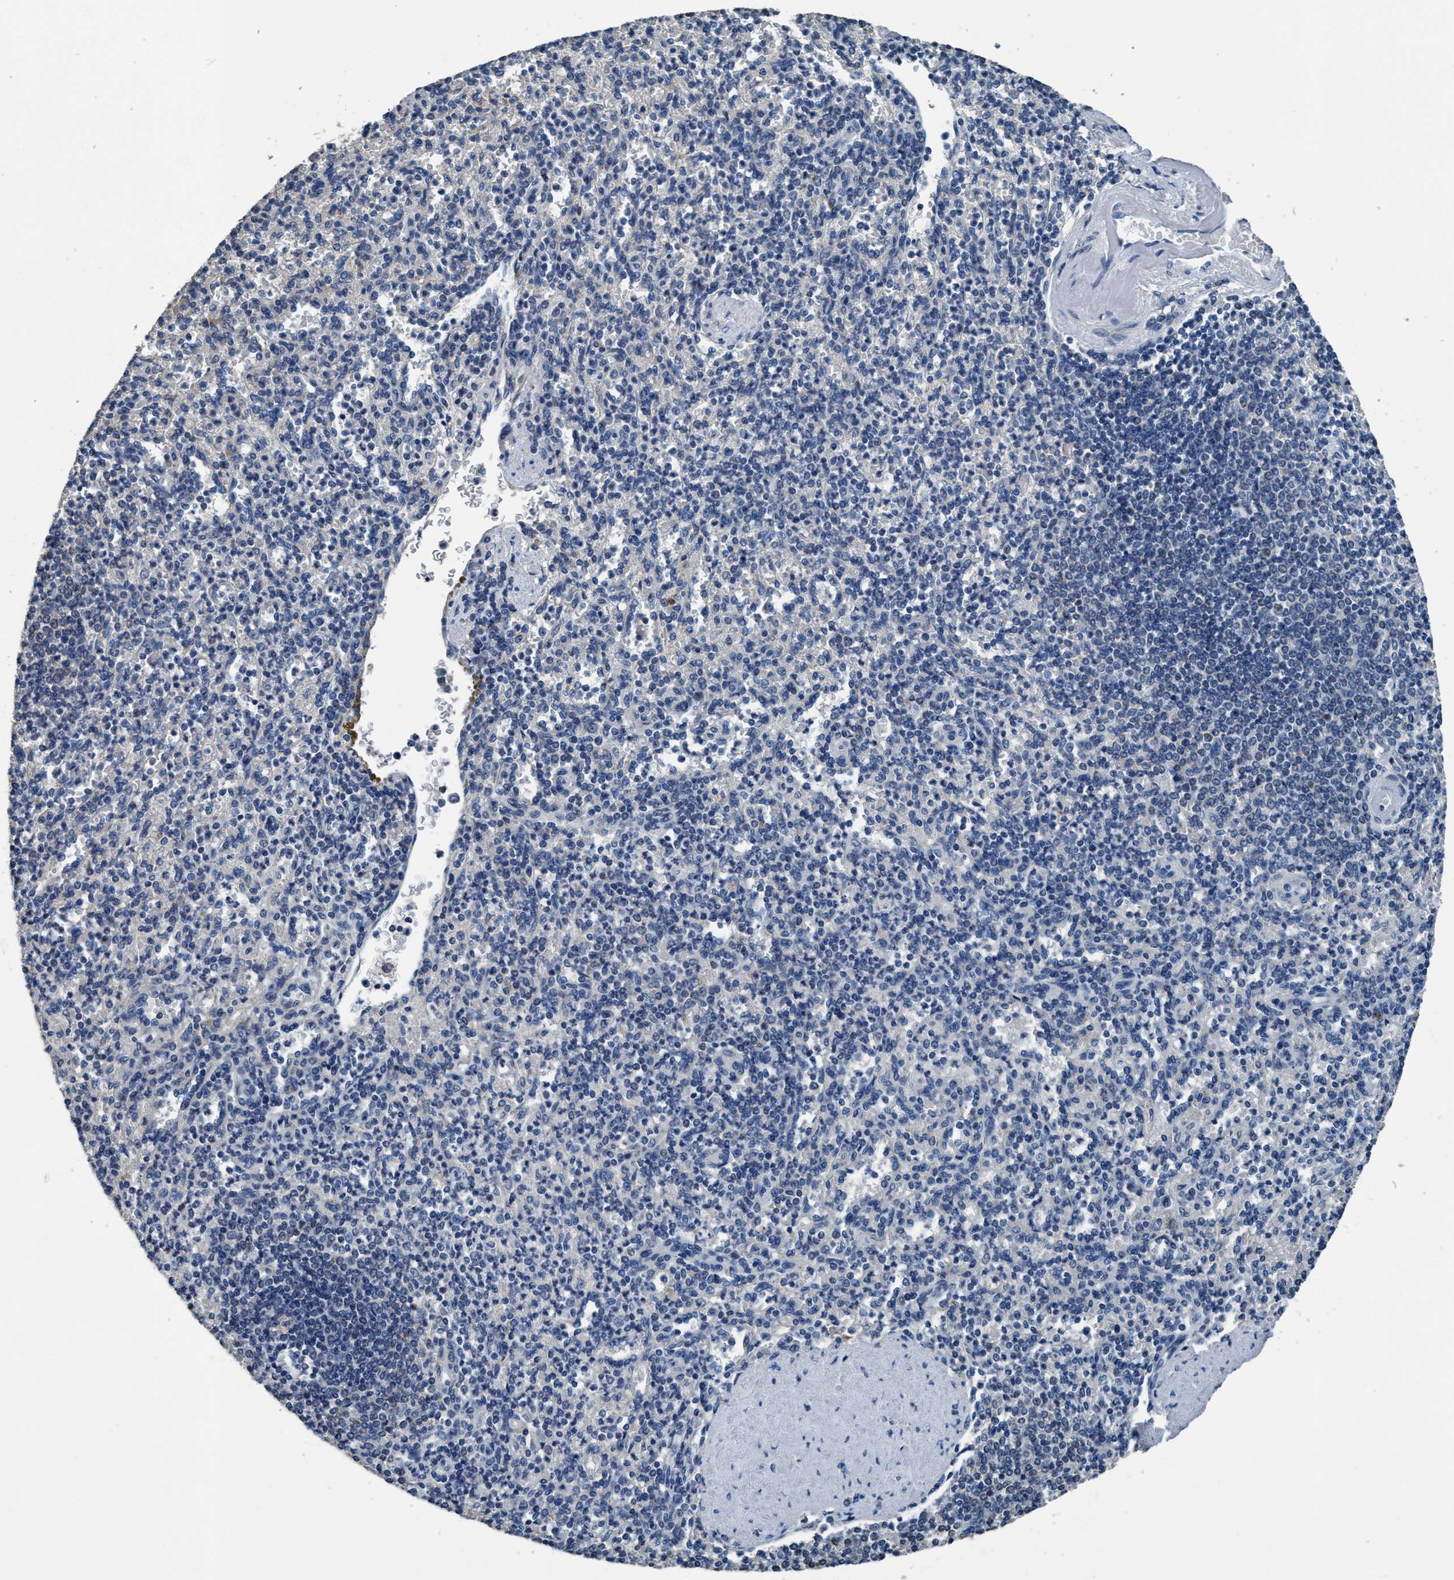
{"staining": {"intensity": "negative", "quantity": "none", "location": "none"}, "tissue": "spleen", "cell_type": "Cells in red pulp", "image_type": "normal", "snomed": [{"axis": "morphology", "description": "Normal tissue, NOS"}, {"axis": "topography", "description": "Spleen"}], "caption": "This micrograph is of benign spleen stained with IHC to label a protein in brown with the nuclei are counter-stained blue. There is no staining in cells in red pulp. The staining was performed using DAB to visualize the protein expression in brown, while the nuclei were stained in blue with hematoxylin (Magnification: 20x).", "gene": "ANKFN1", "patient": {"sex": "female", "age": 74}}